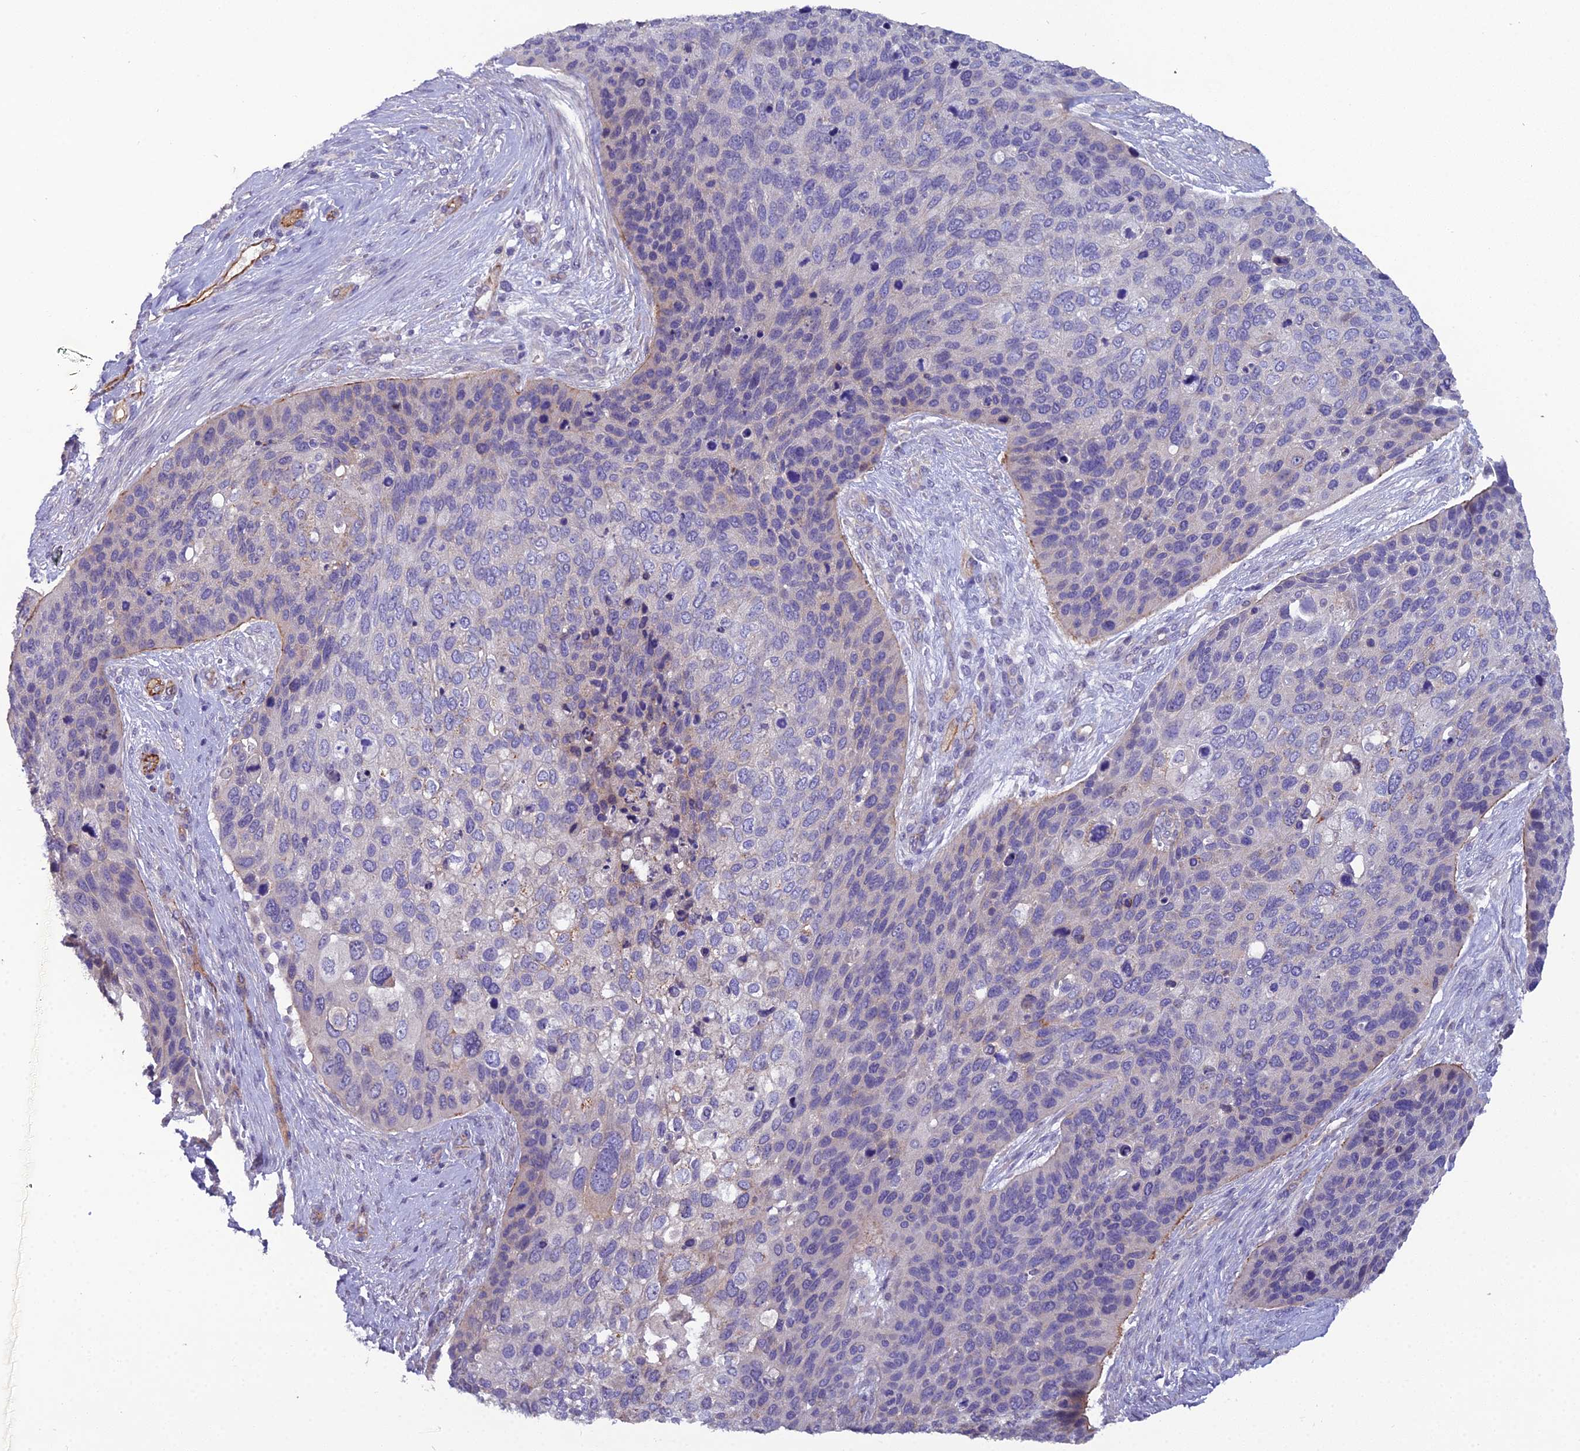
{"staining": {"intensity": "weak", "quantity": "<25%", "location": "cytoplasmic/membranous"}, "tissue": "skin cancer", "cell_type": "Tumor cells", "image_type": "cancer", "snomed": [{"axis": "morphology", "description": "Basal cell carcinoma"}, {"axis": "topography", "description": "Skin"}], "caption": "This is an IHC micrograph of human basal cell carcinoma (skin). There is no expression in tumor cells.", "gene": "CFAP47", "patient": {"sex": "female", "age": 74}}